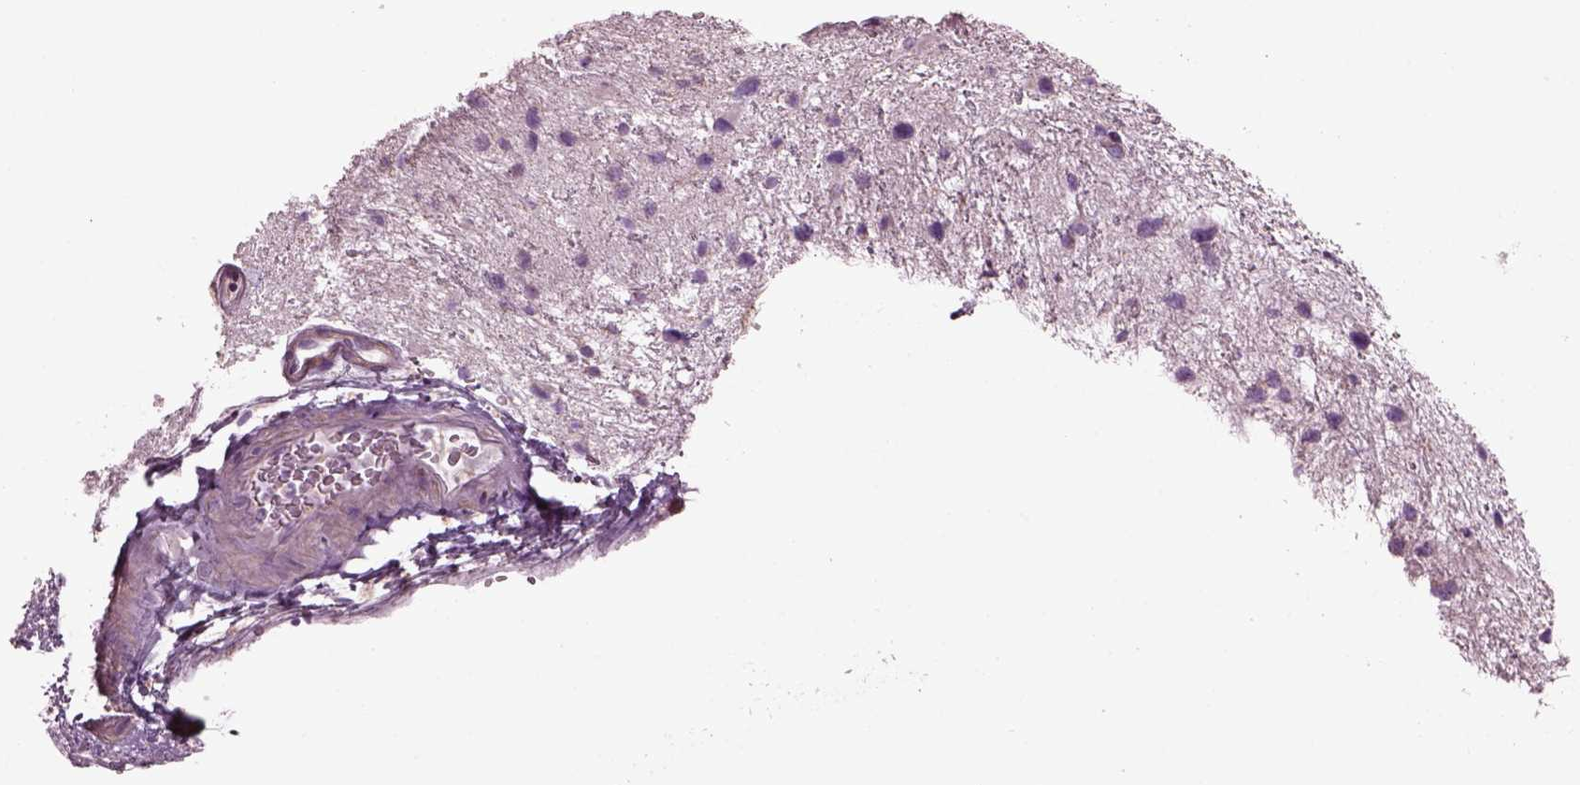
{"staining": {"intensity": "negative", "quantity": "none", "location": "none"}, "tissue": "glioma", "cell_type": "Tumor cells", "image_type": "cancer", "snomed": [{"axis": "morphology", "description": "Glioma, malignant, Low grade"}, {"axis": "topography", "description": "Brain"}], "caption": "Photomicrograph shows no protein staining in tumor cells of low-grade glioma (malignant) tissue.", "gene": "SPATA7", "patient": {"sex": "female", "age": 32}}